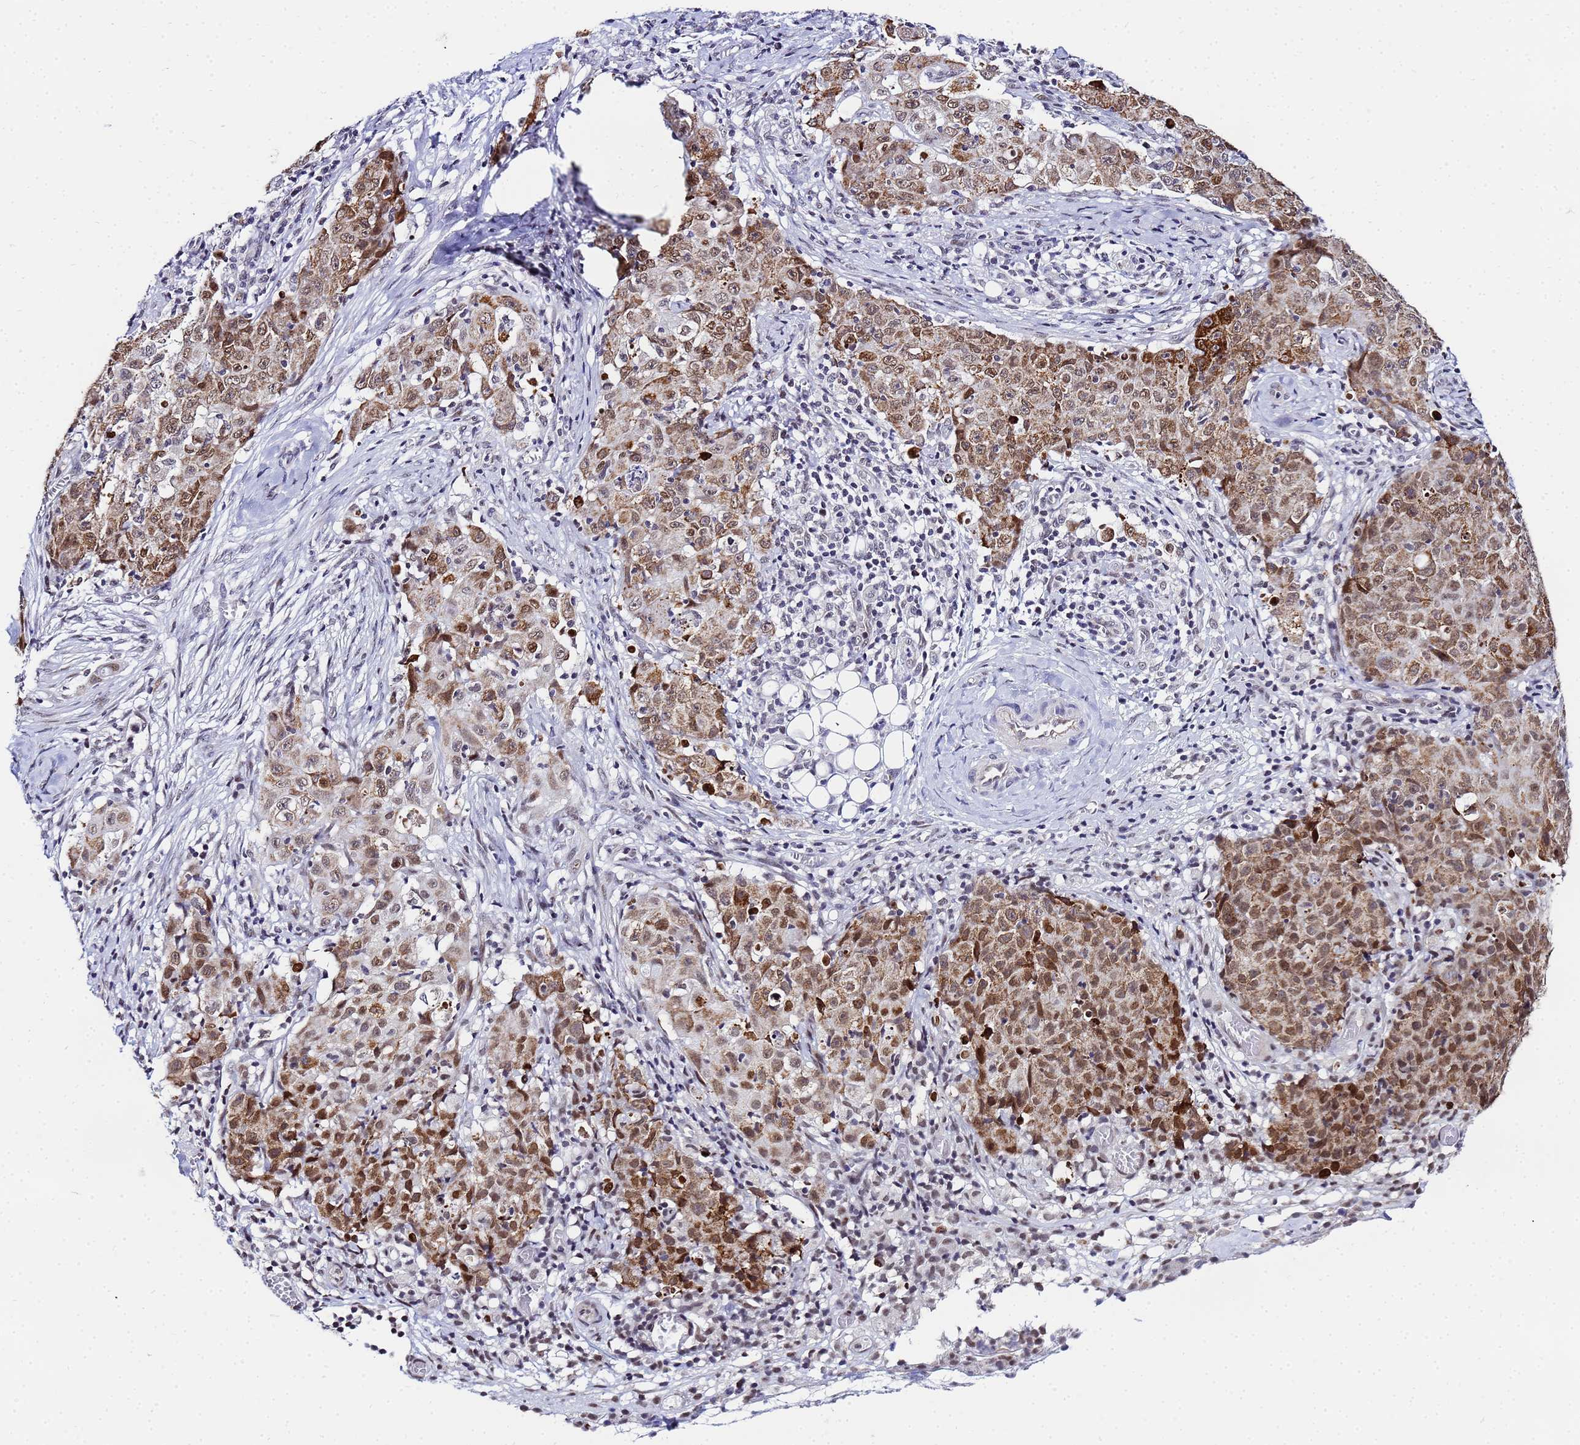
{"staining": {"intensity": "moderate", "quantity": ">75%", "location": "cytoplasmic/membranous,nuclear"}, "tissue": "ovarian cancer", "cell_type": "Tumor cells", "image_type": "cancer", "snomed": [{"axis": "morphology", "description": "Carcinoma, endometroid"}, {"axis": "topography", "description": "Ovary"}], "caption": "Protein staining of ovarian endometroid carcinoma tissue reveals moderate cytoplasmic/membranous and nuclear staining in about >75% of tumor cells. Nuclei are stained in blue.", "gene": "CKMT1A", "patient": {"sex": "female", "age": 42}}